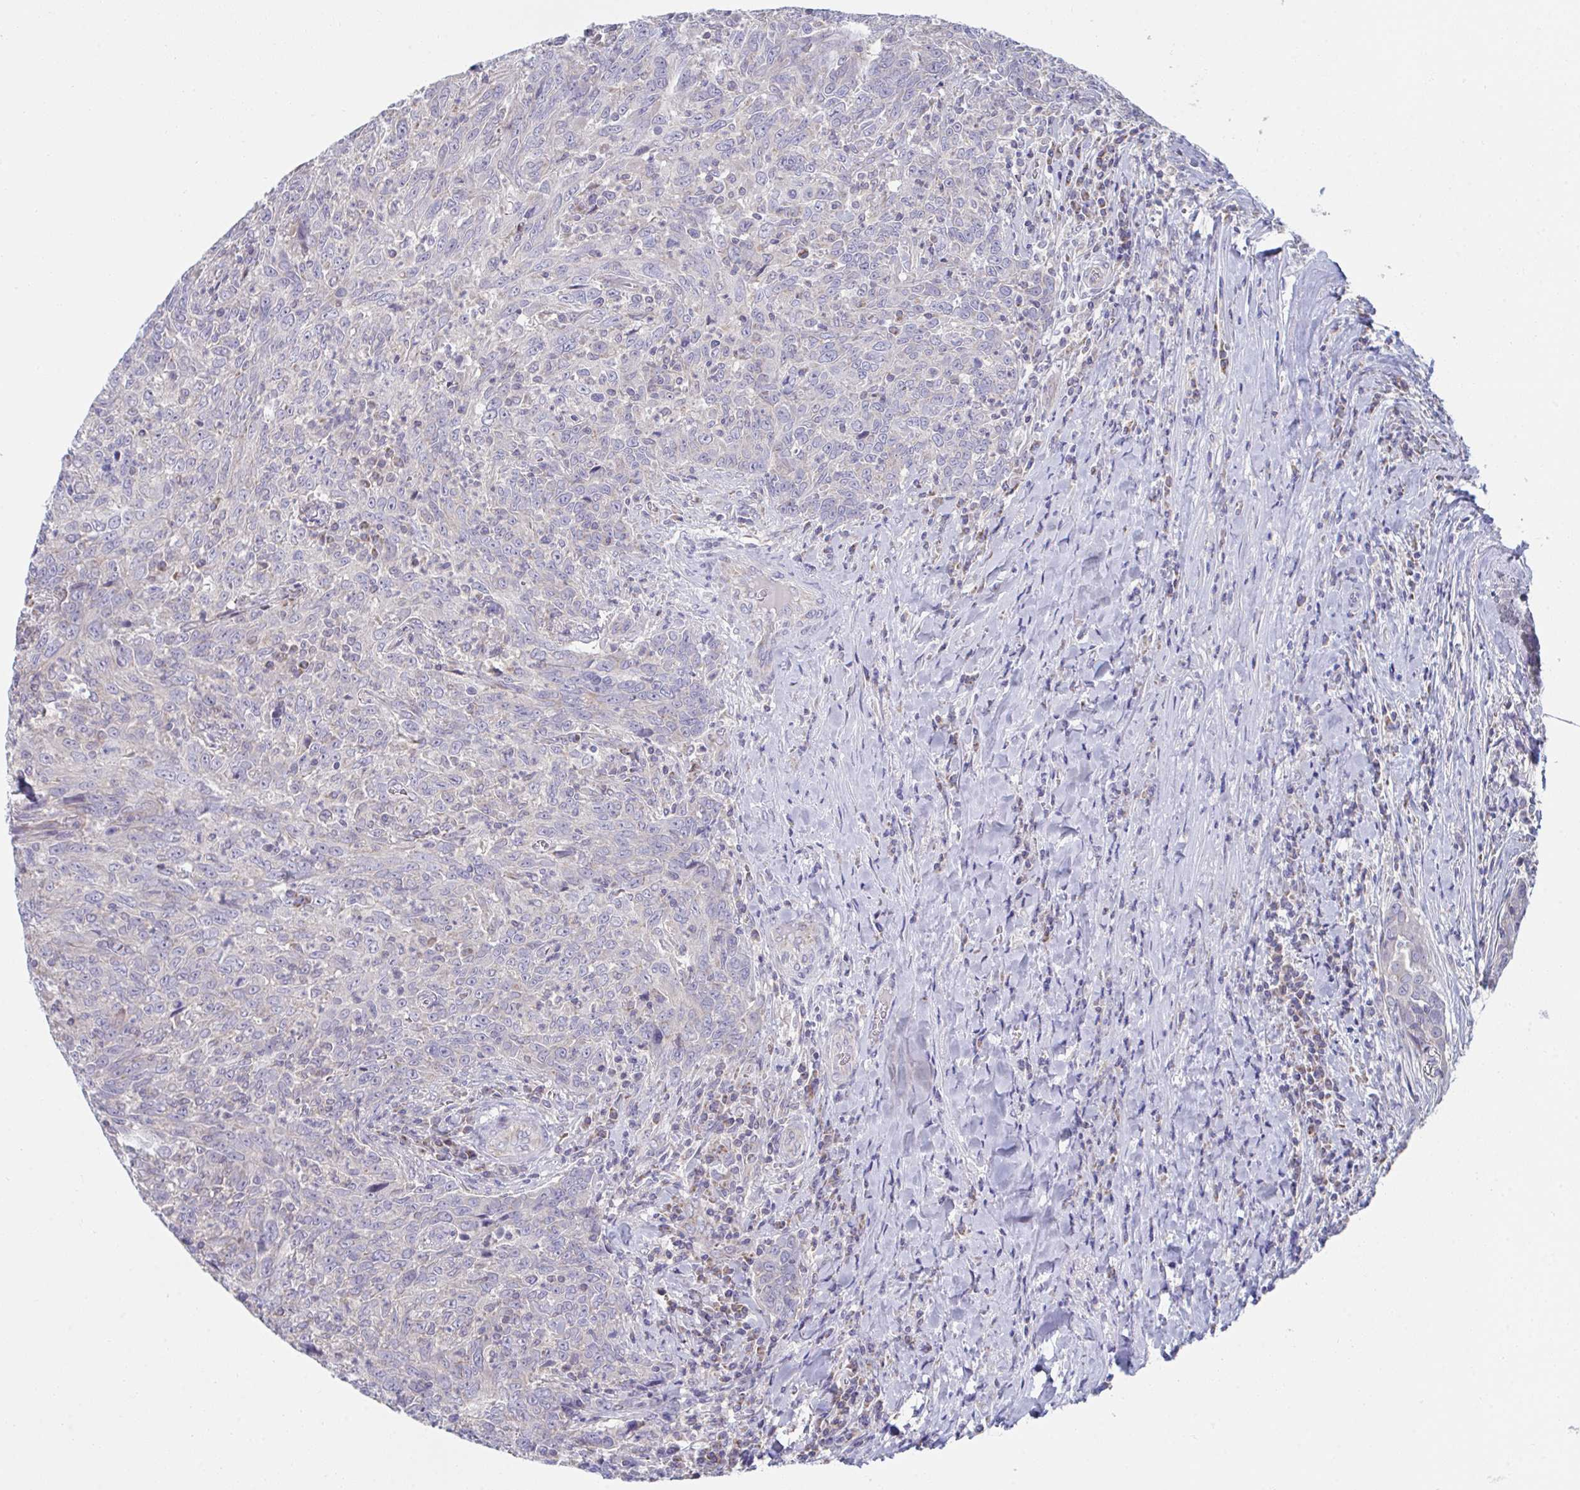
{"staining": {"intensity": "negative", "quantity": "none", "location": "none"}, "tissue": "breast cancer", "cell_type": "Tumor cells", "image_type": "cancer", "snomed": [{"axis": "morphology", "description": "Duct carcinoma"}, {"axis": "topography", "description": "Breast"}], "caption": "Tumor cells show no significant expression in breast intraductal carcinoma. (Immunohistochemistry (ihc), brightfield microscopy, high magnification).", "gene": "NDUFA7", "patient": {"sex": "female", "age": 50}}